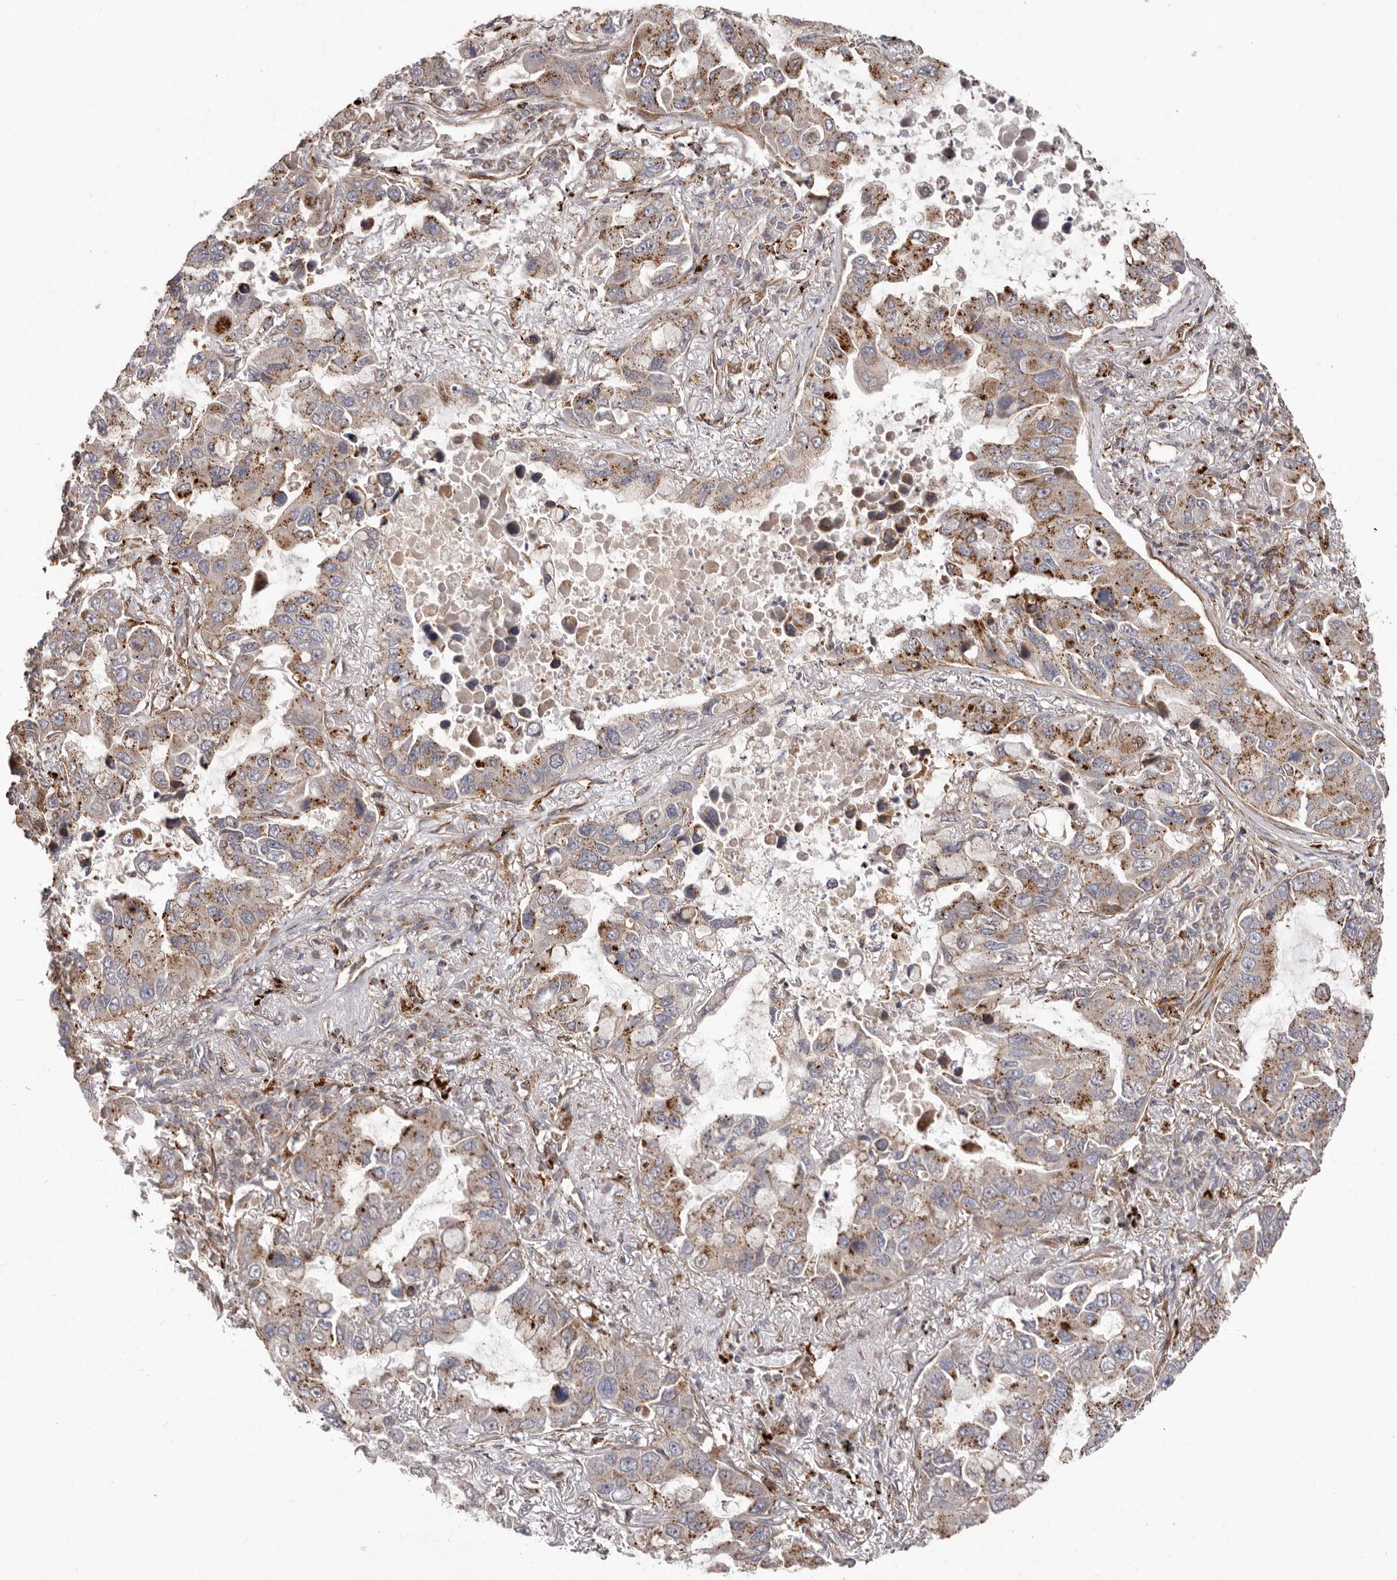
{"staining": {"intensity": "strong", "quantity": "<25%", "location": "cytoplasmic/membranous"}, "tissue": "lung cancer", "cell_type": "Tumor cells", "image_type": "cancer", "snomed": [{"axis": "morphology", "description": "Adenocarcinoma, NOS"}, {"axis": "topography", "description": "Lung"}], "caption": "Lung cancer (adenocarcinoma) stained with a brown dye shows strong cytoplasmic/membranous positive staining in about <25% of tumor cells.", "gene": "NUP43", "patient": {"sex": "male", "age": 64}}